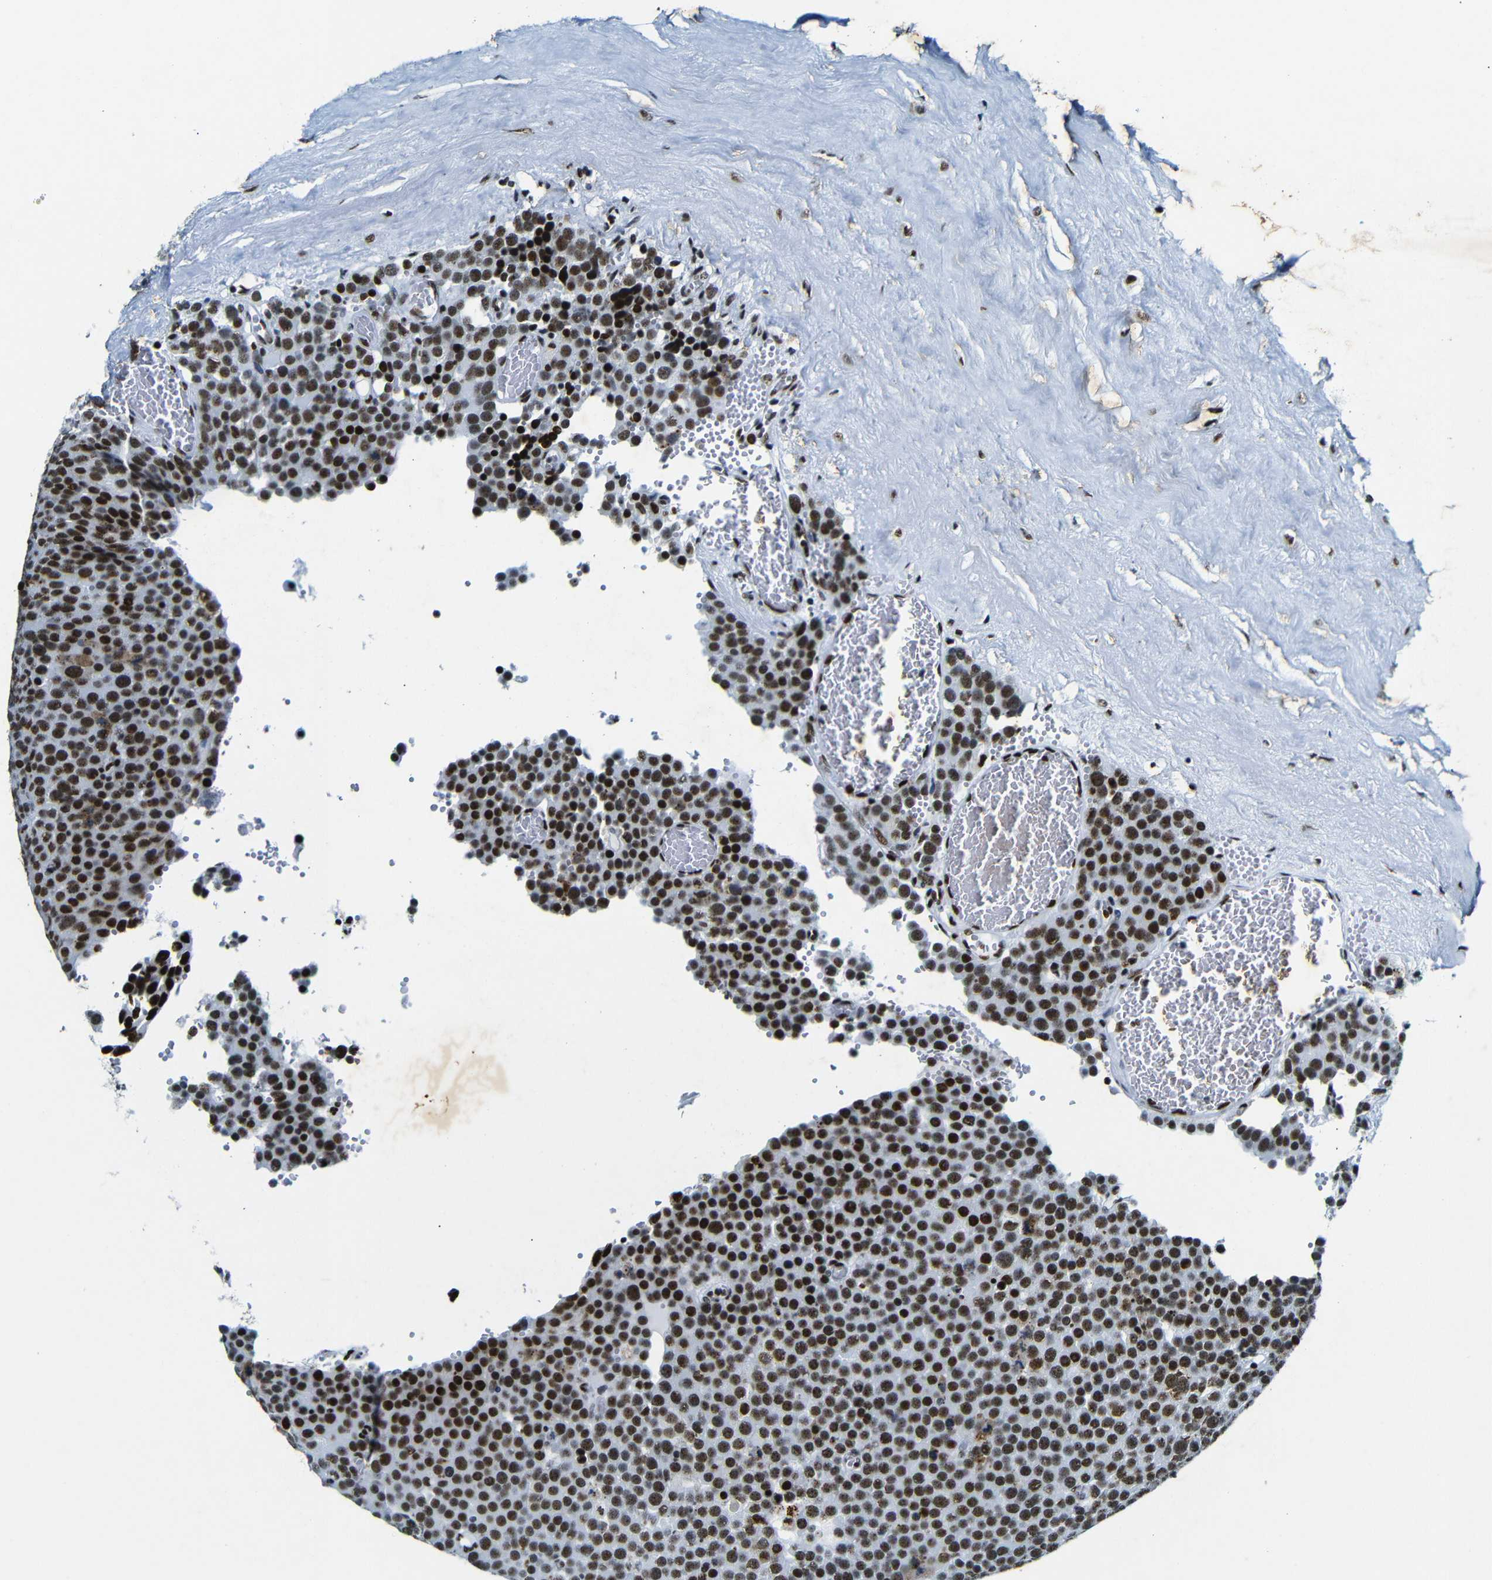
{"staining": {"intensity": "strong", "quantity": ">75%", "location": "nuclear"}, "tissue": "testis cancer", "cell_type": "Tumor cells", "image_type": "cancer", "snomed": [{"axis": "morphology", "description": "Normal tissue, NOS"}, {"axis": "morphology", "description": "Seminoma, NOS"}, {"axis": "topography", "description": "Testis"}], "caption": "A brown stain highlights strong nuclear staining of a protein in human testis cancer tumor cells.", "gene": "SRSF1", "patient": {"sex": "male", "age": 71}}